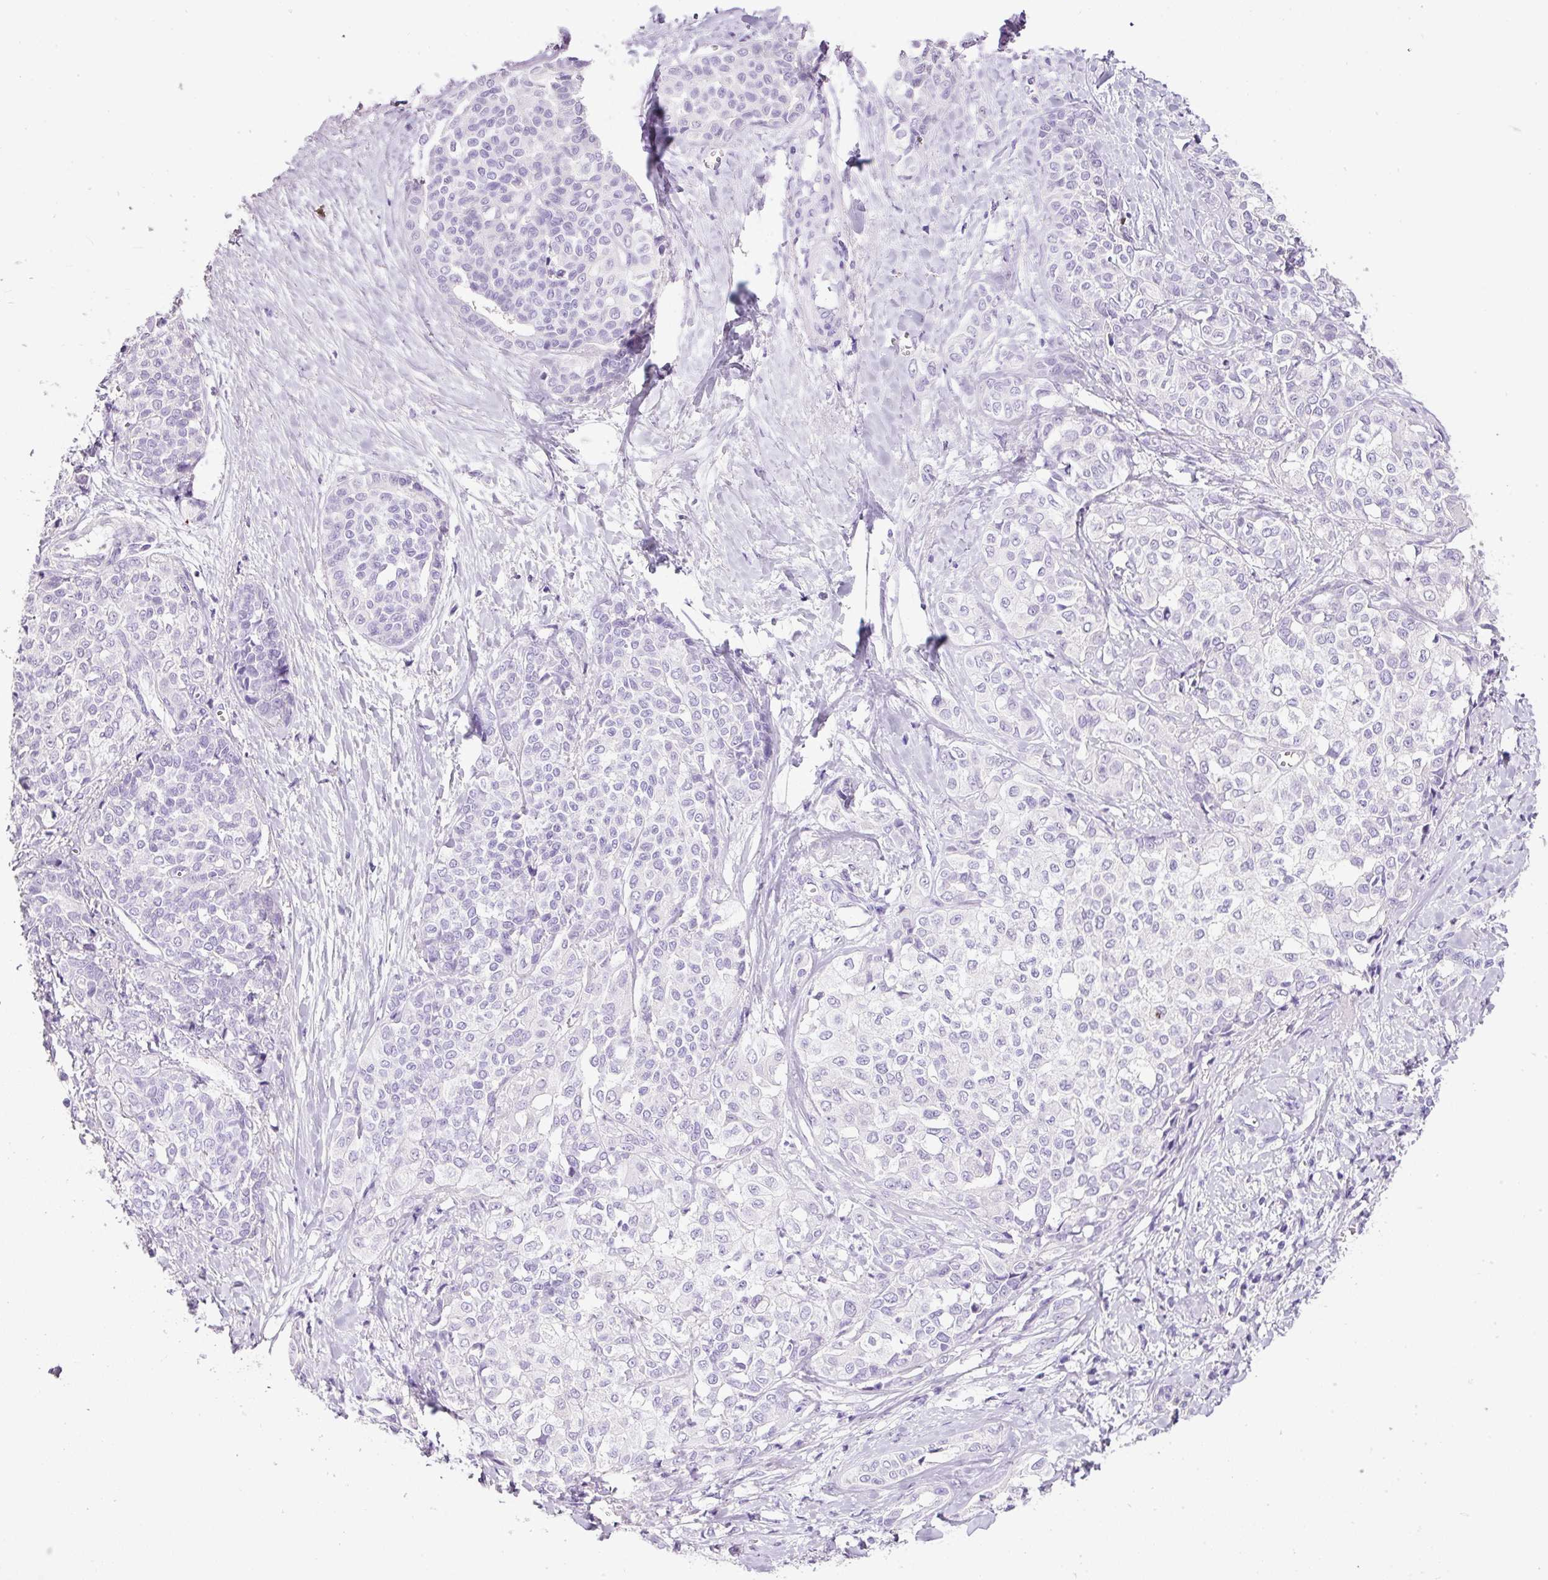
{"staining": {"intensity": "negative", "quantity": "none", "location": "none"}, "tissue": "liver cancer", "cell_type": "Tumor cells", "image_type": "cancer", "snomed": [{"axis": "morphology", "description": "Cholangiocarcinoma"}, {"axis": "topography", "description": "Liver"}], "caption": "An immunohistochemistry (IHC) photomicrograph of liver cancer is shown. There is no staining in tumor cells of liver cancer. (Brightfield microscopy of DAB immunohistochemistry (IHC) at high magnification).", "gene": "BSND", "patient": {"sex": "female", "age": 77}}